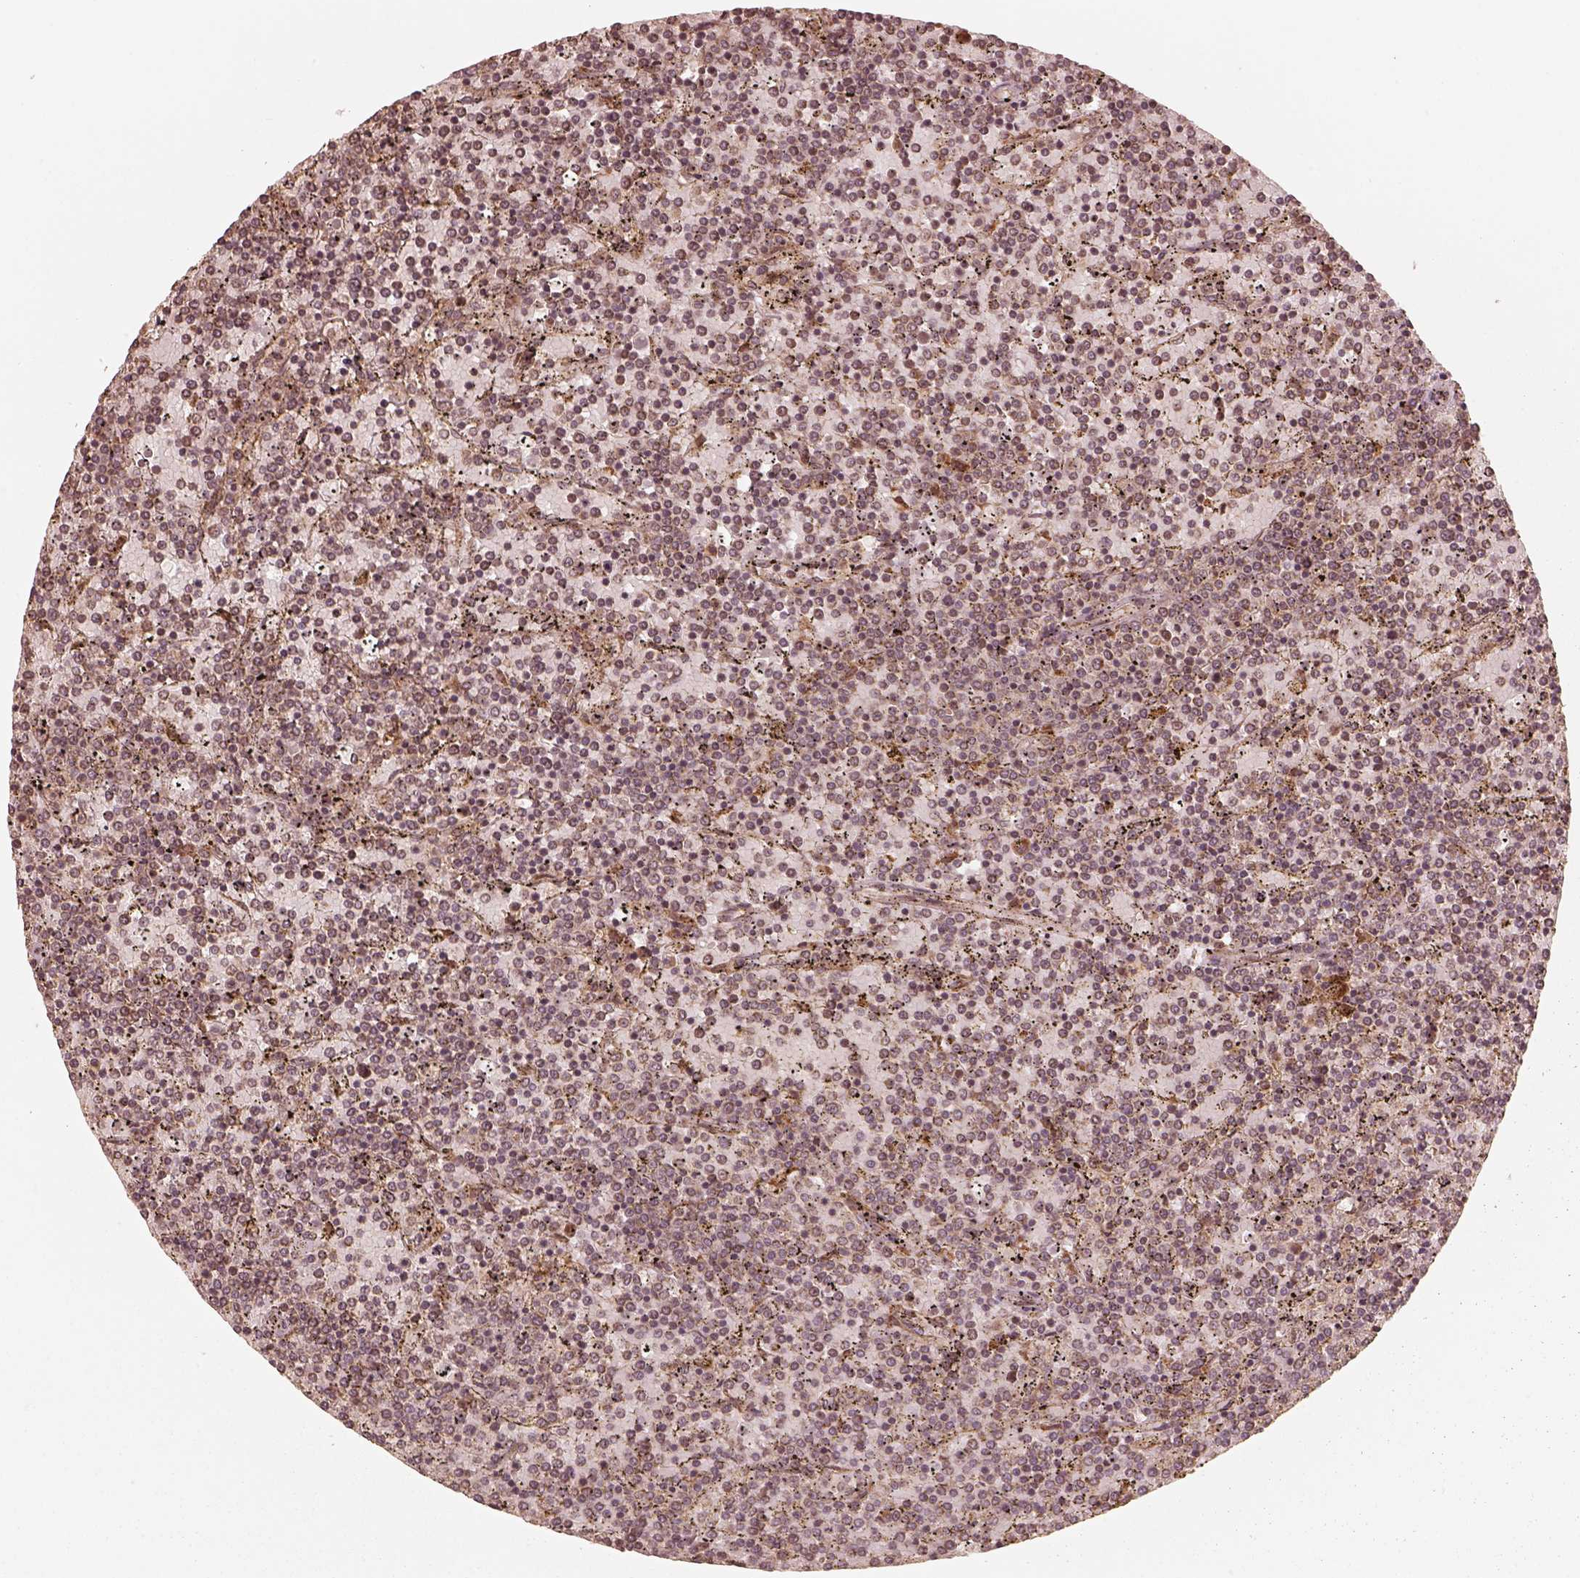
{"staining": {"intensity": "weak", "quantity": ">75%", "location": "cytoplasmic/membranous"}, "tissue": "lymphoma", "cell_type": "Tumor cells", "image_type": "cancer", "snomed": [{"axis": "morphology", "description": "Malignant lymphoma, non-Hodgkin's type, Low grade"}, {"axis": "topography", "description": "Spleen"}], "caption": "The micrograph displays a brown stain indicating the presence of a protein in the cytoplasmic/membranous of tumor cells in low-grade malignant lymphoma, non-Hodgkin's type. The protein is shown in brown color, while the nuclei are stained blue.", "gene": "DNAJC25", "patient": {"sex": "female", "age": 77}}